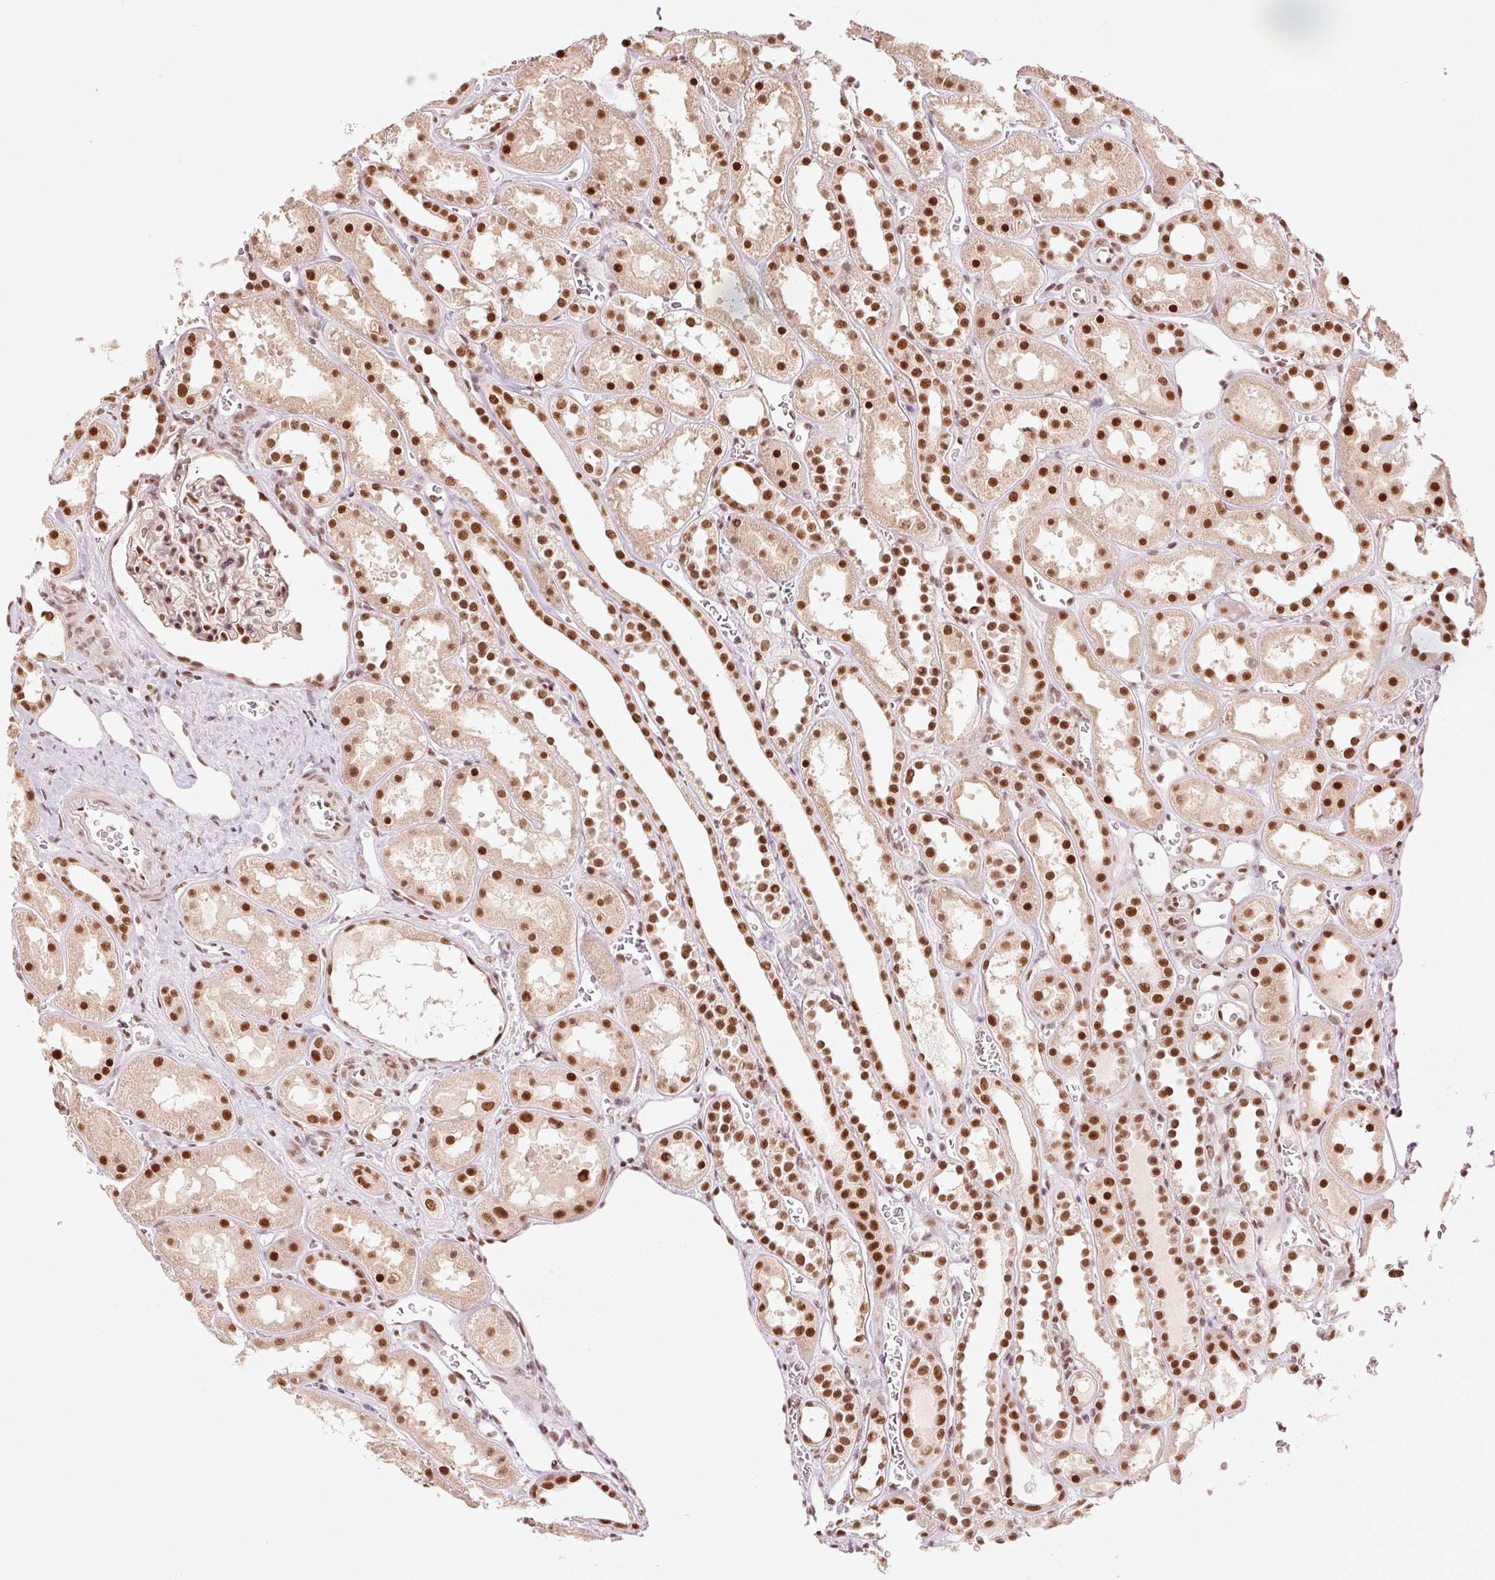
{"staining": {"intensity": "strong", "quantity": "25%-75%", "location": "nuclear"}, "tissue": "kidney", "cell_type": "Cells in glomeruli", "image_type": "normal", "snomed": [{"axis": "morphology", "description": "Normal tissue, NOS"}, {"axis": "topography", "description": "Kidney"}], "caption": "The histopathology image demonstrates staining of unremarkable kidney, revealing strong nuclear protein positivity (brown color) within cells in glomeruli. The staining is performed using DAB (3,3'-diaminobenzidine) brown chromogen to label protein expression. The nuclei are counter-stained blue using hematoxylin.", "gene": "ZBTB44", "patient": {"sex": "female", "age": 41}}